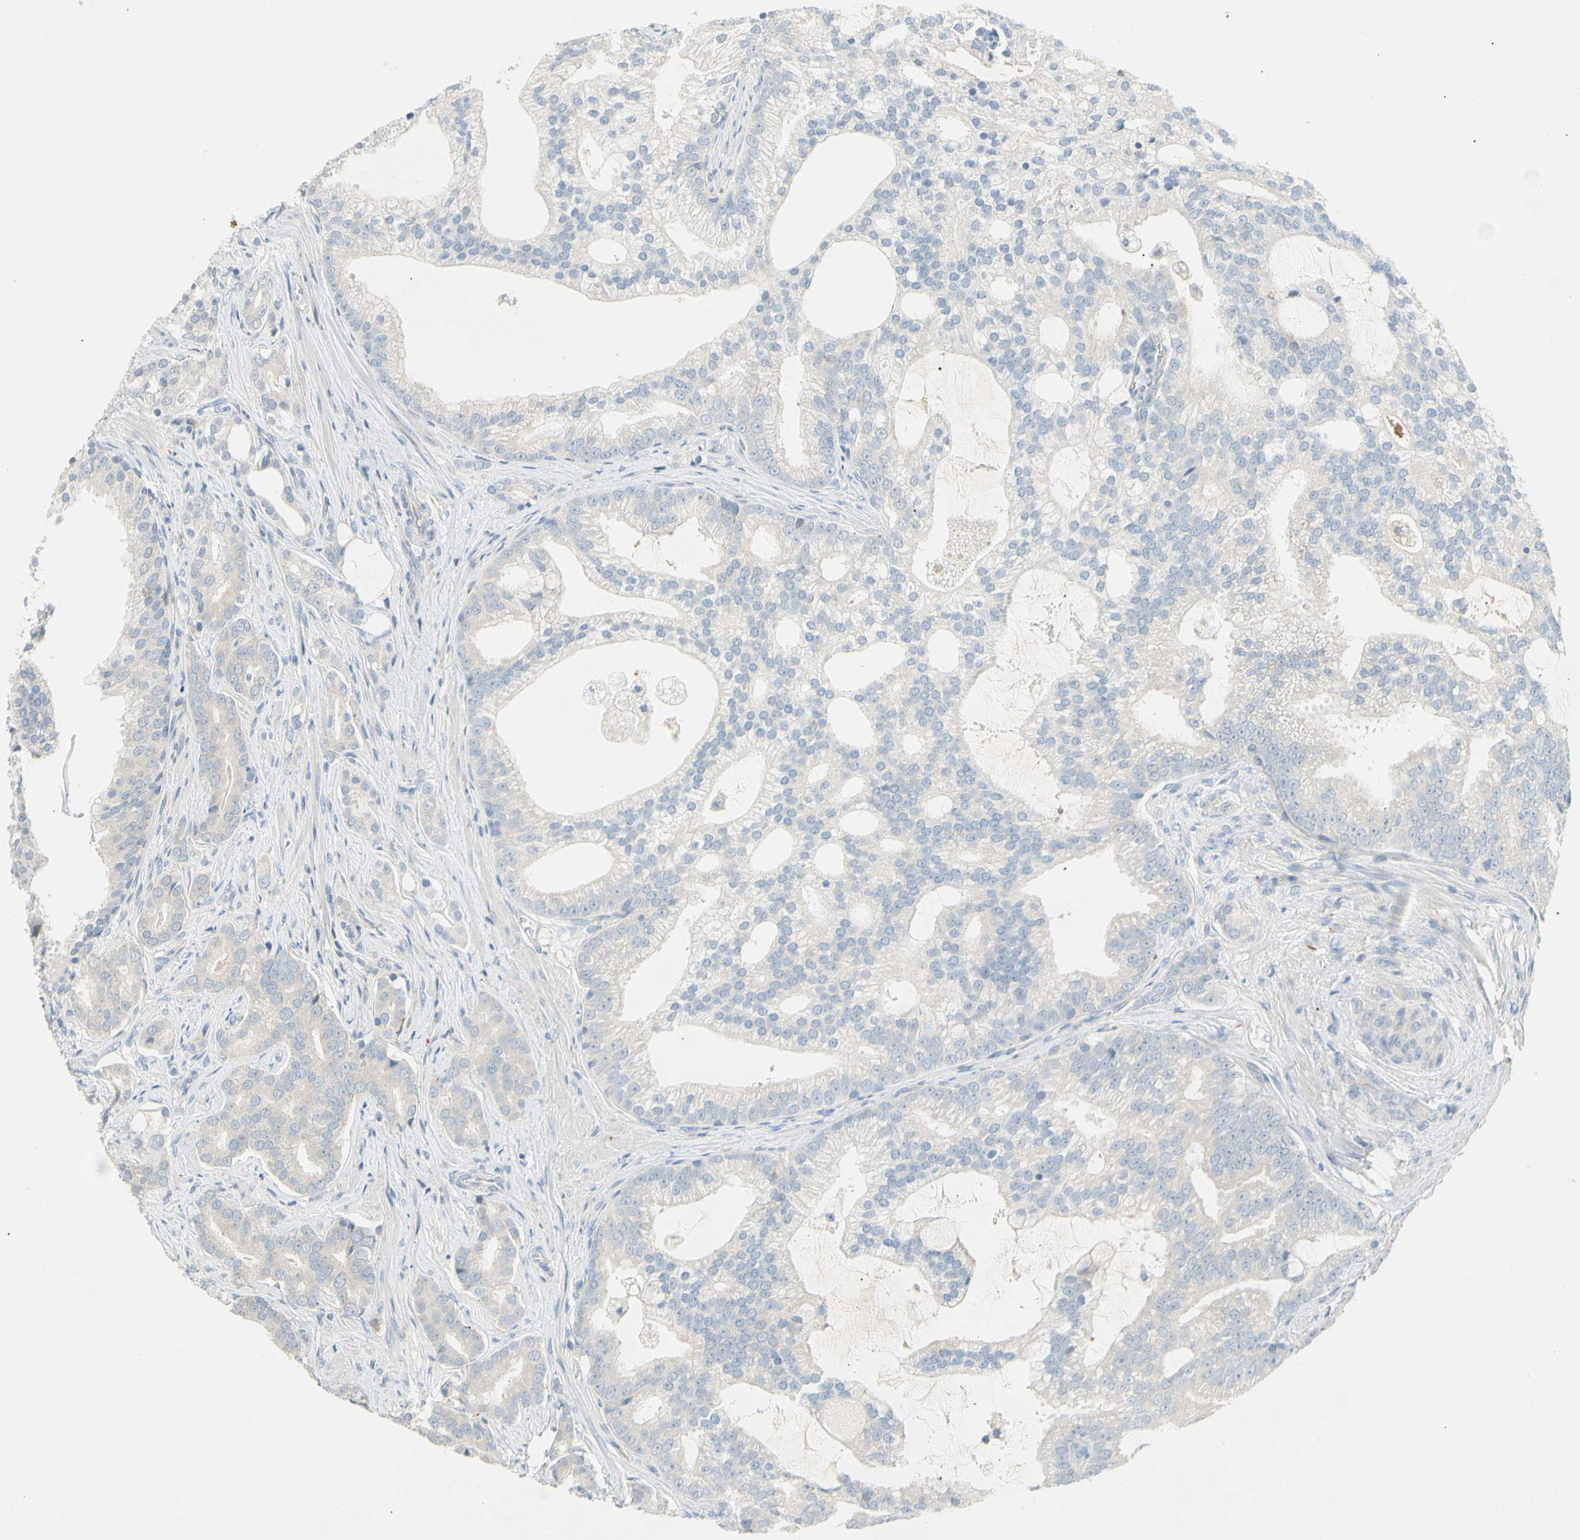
{"staining": {"intensity": "negative", "quantity": "none", "location": "none"}, "tissue": "prostate cancer", "cell_type": "Tumor cells", "image_type": "cancer", "snomed": [{"axis": "morphology", "description": "Adenocarcinoma, Low grade"}, {"axis": "topography", "description": "Prostate"}], "caption": "Immunohistochemical staining of prostate cancer (low-grade adenocarcinoma) reveals no significant positivity in tumor cells.", "gene": "CCM2L", "patient": {"sex": "male", "age": 58}}